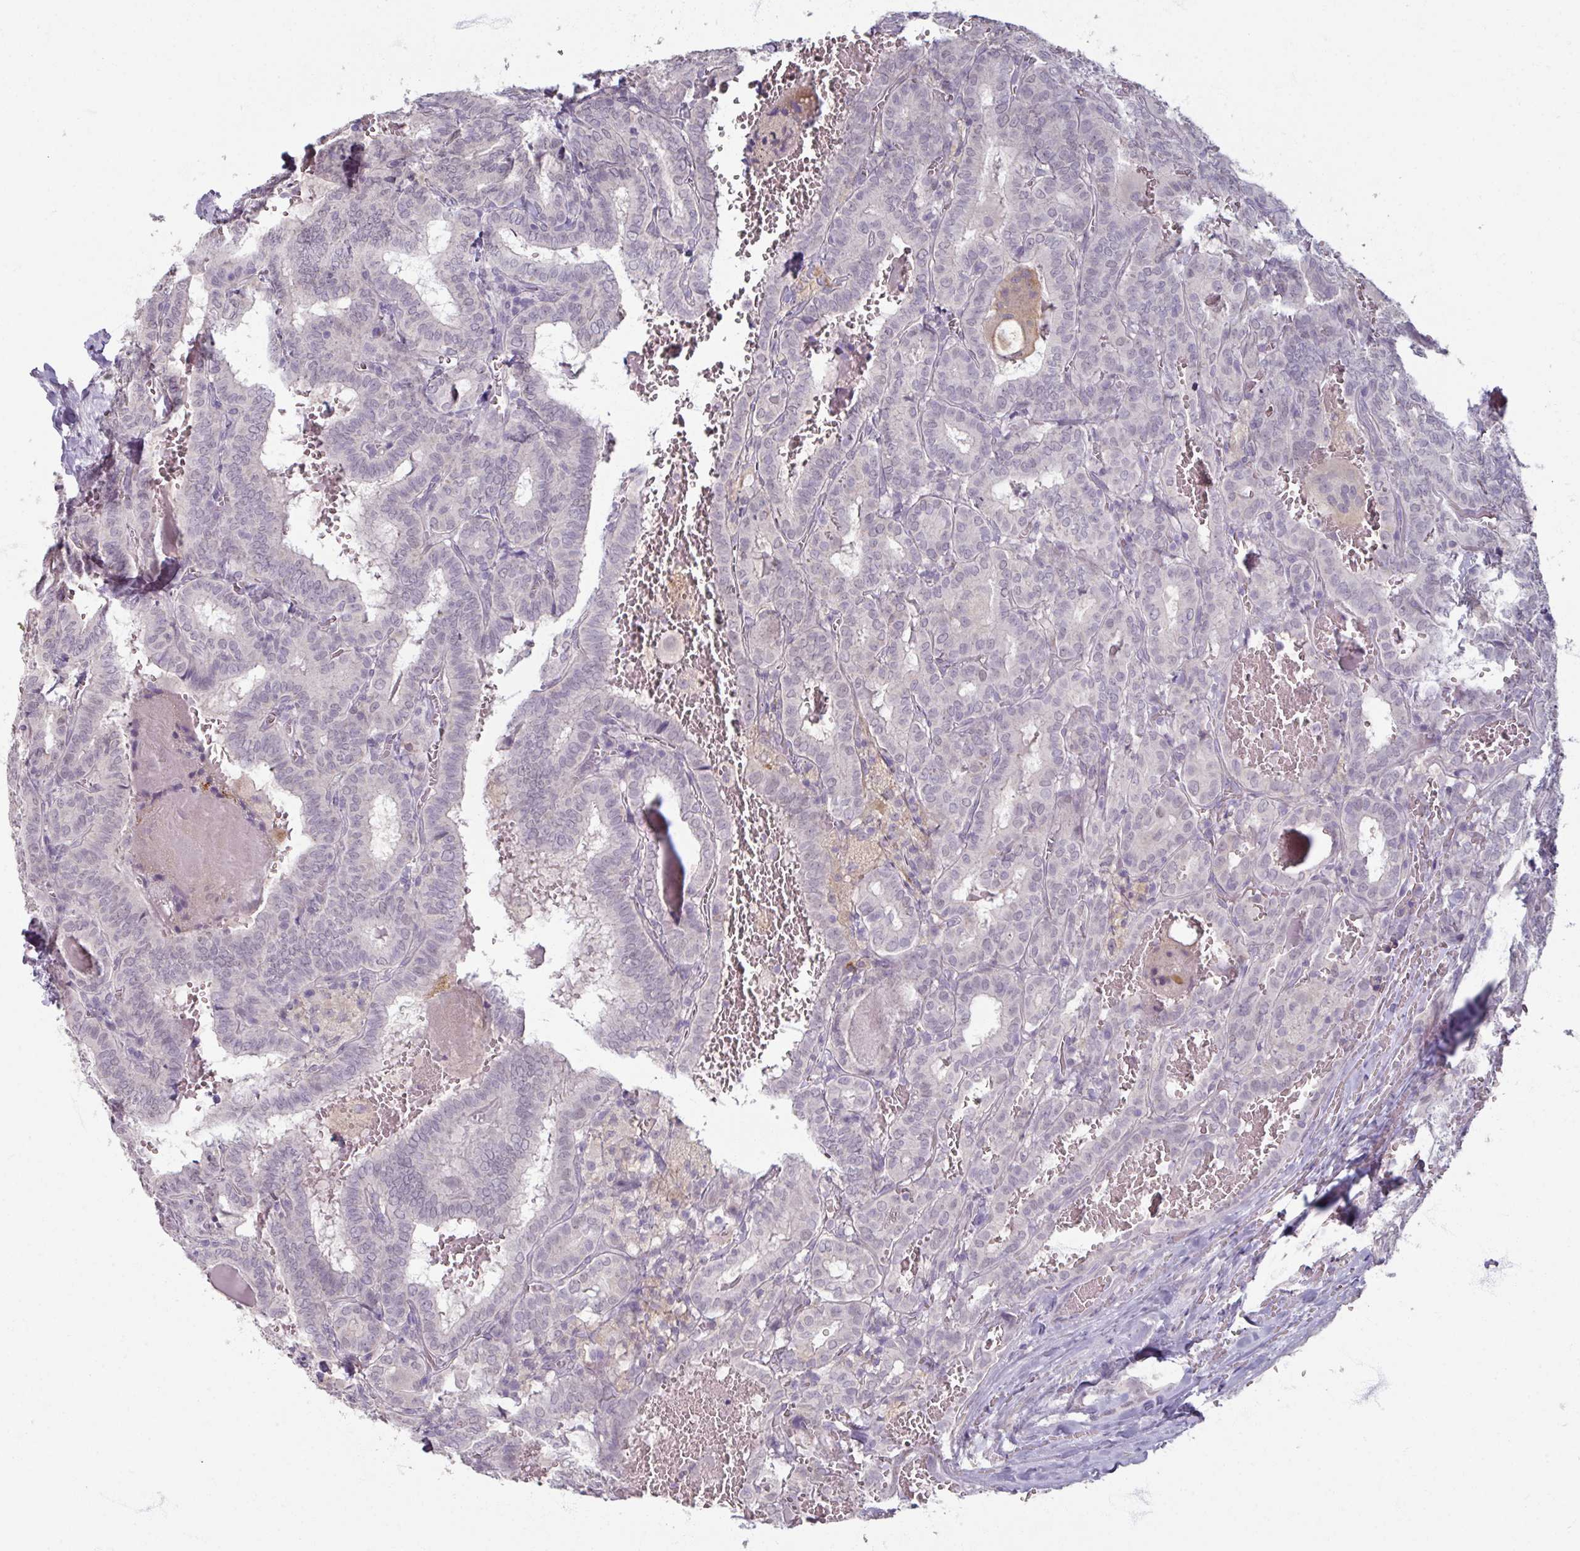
{"staining": {"intensity": "negative", "quantity": "none", "location": "none"}, "tissue": "thyroid cancer", "cell_type": "Tumor cells", "image_type": "cancer", "snomed": [{"axis": "morphology", "description": "Papillary adenocarcinoma, NOS"}, {"axis": "topography", "description": "Thyroid gland"}], "caption": "A photomicrograph of thyroid cancer (papillary adenocarcinoma) stained for a protein exhibits no brown staining in tumor cells.", "gene": "SOX11", "patient": {"sex": "female", "age": 72}}